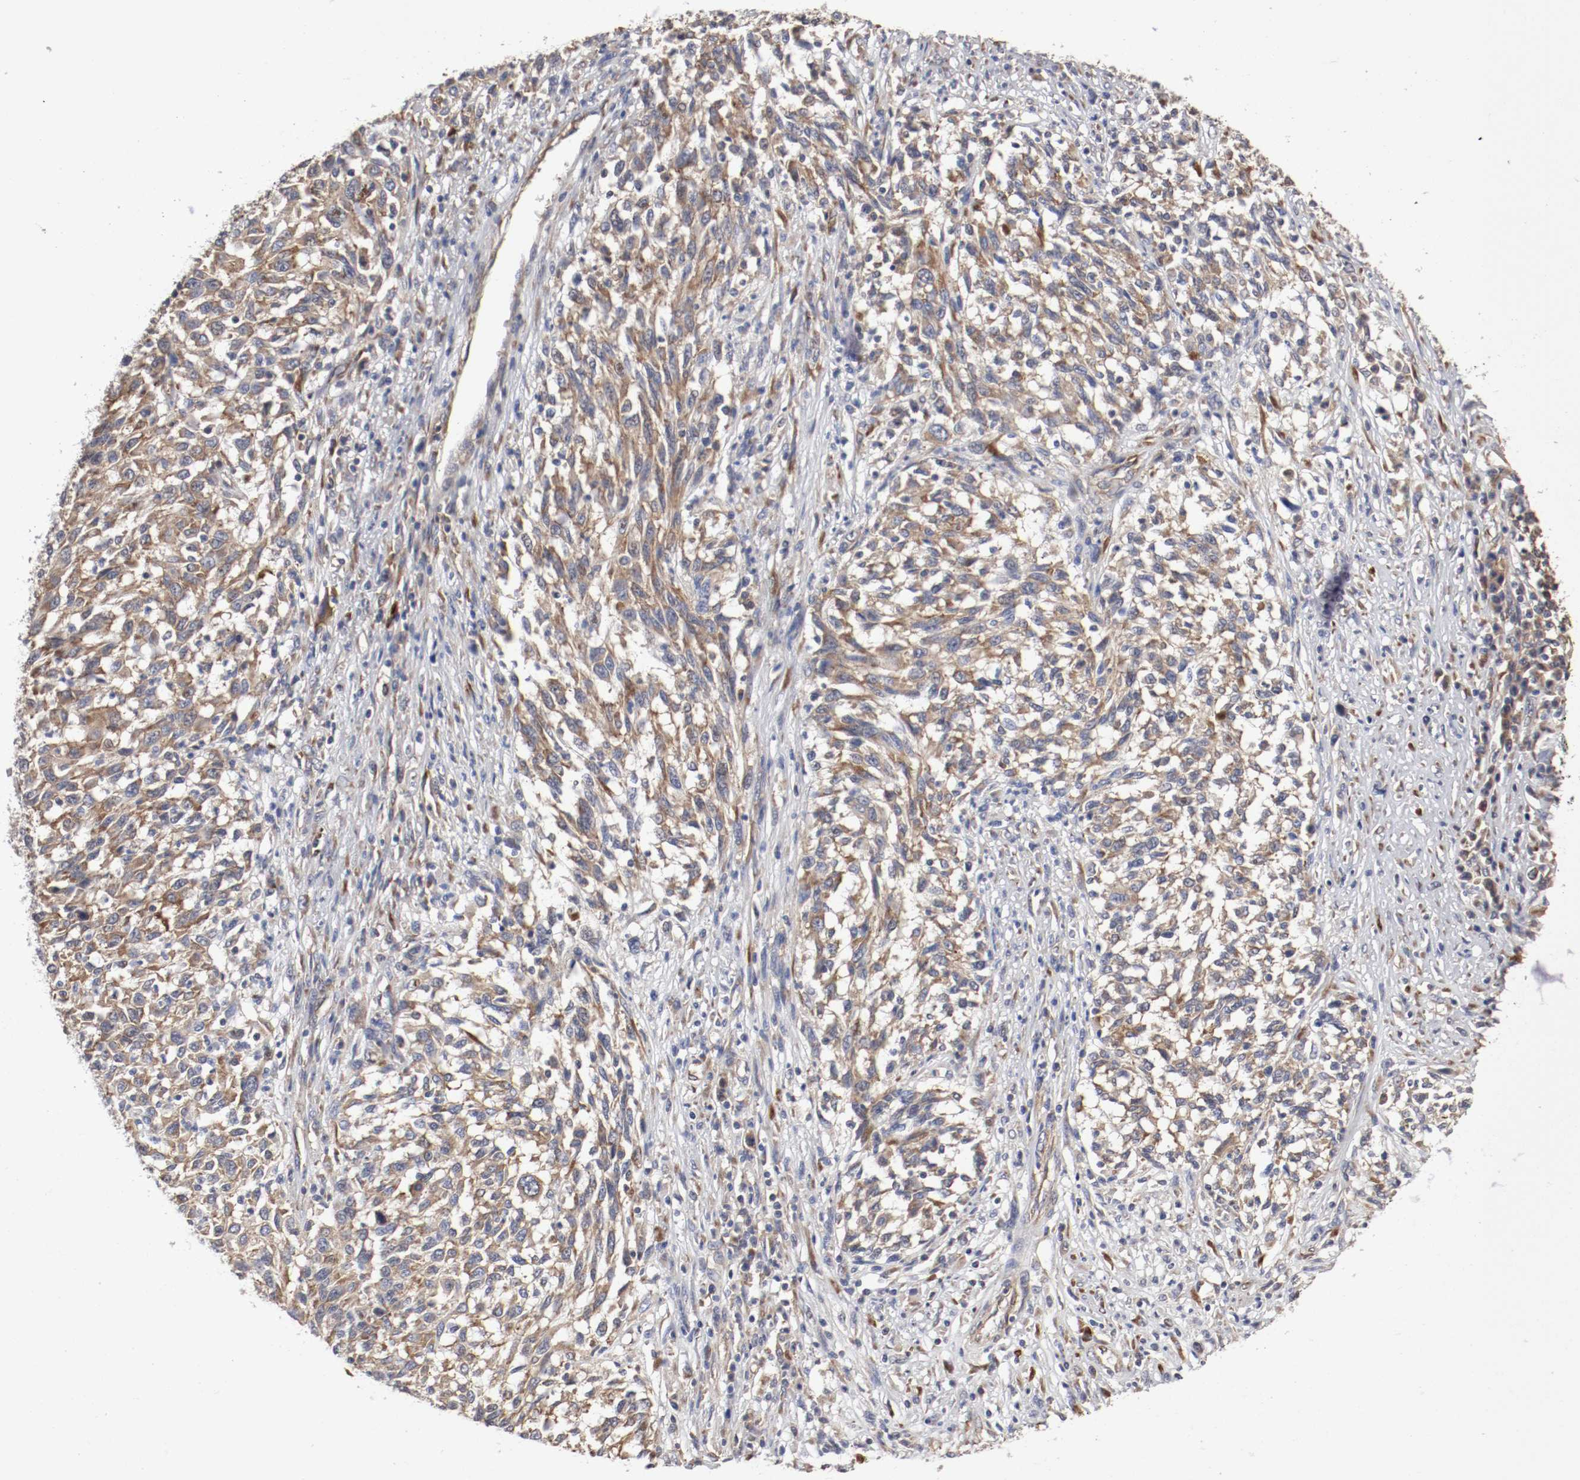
{"staining": {"intensity": "moderate", "quantity": ">75%", "location": "cytoplasmic/membranous"}, "tissue": "melanoma", "cell_type": "Tumor cells", "image_type": "cancer", "snomed": [{"axis": "morphology", "description": "Malignant melanoma, Metastatic site"}, {"axis": "topography", "description": "Lymph node"}], "caption": "This is an image of immunohistochemistry (IHC) staining of malignant melanoma (metastatic site), which shows moderate expression in the cytoplasmic/membranous of tumor cells.", "gene": "FKBP3", "patient": {"sex": "male", "age": 61}}